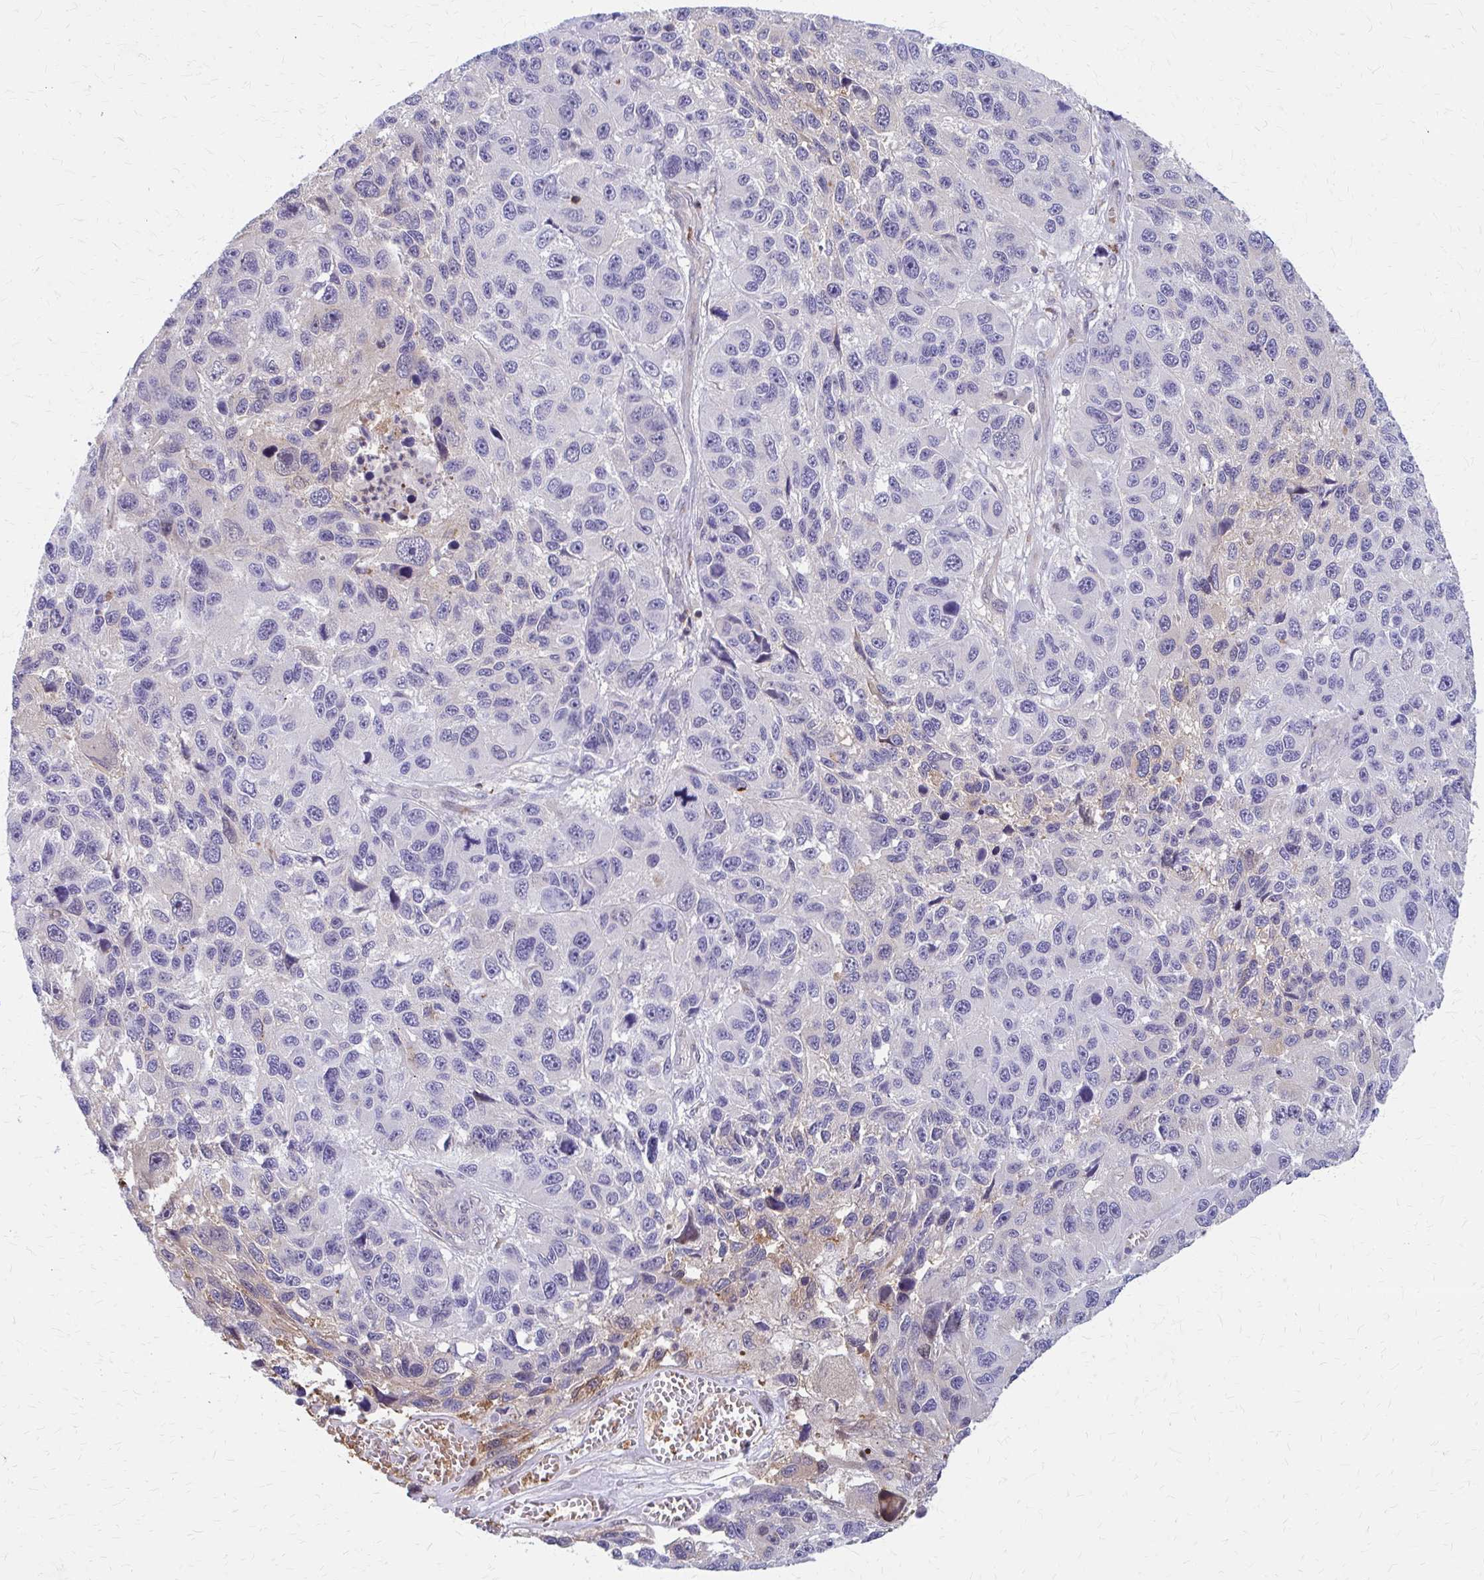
{"staining": {"intensity": "negative", "quantity": "none", "location": "none"}, "tissue": "melanoma", "cell_type": "Tumor cells", "image_type": "cancer", "snomed": [{"axis": "morphology", "description": "Malignant melanoma, NOS"}, {"axis": "topography", "description": "Skin"}], "caption": "There is no significant positivity in tumor cells of malignant melanoma.", "gene": "IFI44L", "patient": {"sex": "male", "age": 53}}